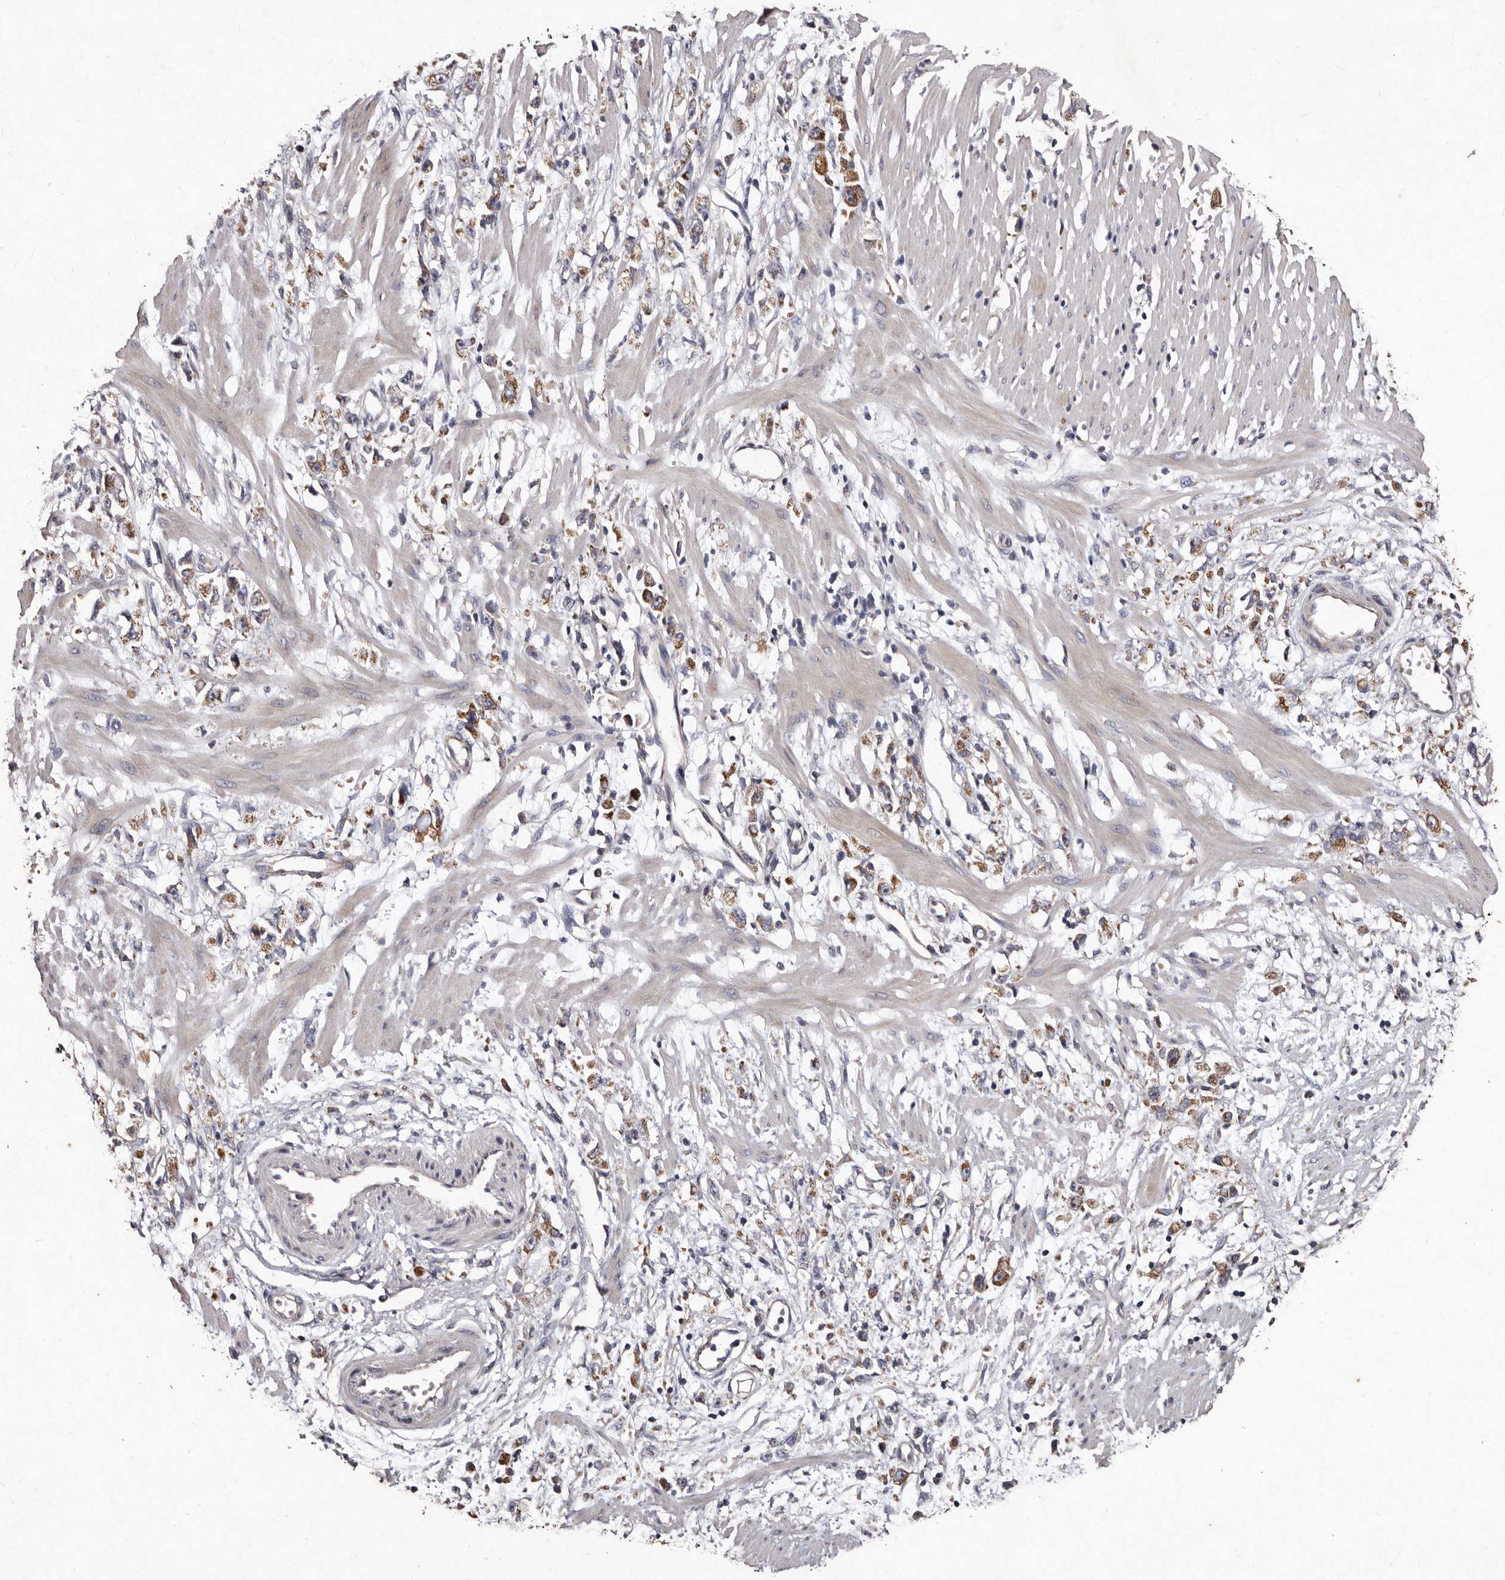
{"staining": {"intensity": "moderate", "quantity": "25%-75%", "location": "cytoplasmic/membranous"}, "tissue": "stomach cancer", "cell_type": "Tumor cells", "image_type": "cancer", "snomed": [{"axis": "morphology", "description": "Adenocarcinoma, NOS"}, {"axis": "topography", "description": "Stomach"}], "caption": "Stomach adenocarcinoma tissue demonstrates moderate cytoplasmic/membranous expression in about 25%-75% of tumor cells (Brightfield microscopy of DAB IHC at high magnification).", "gene": "TFB1M", "patient": {"sex": "female", "age": 59}}